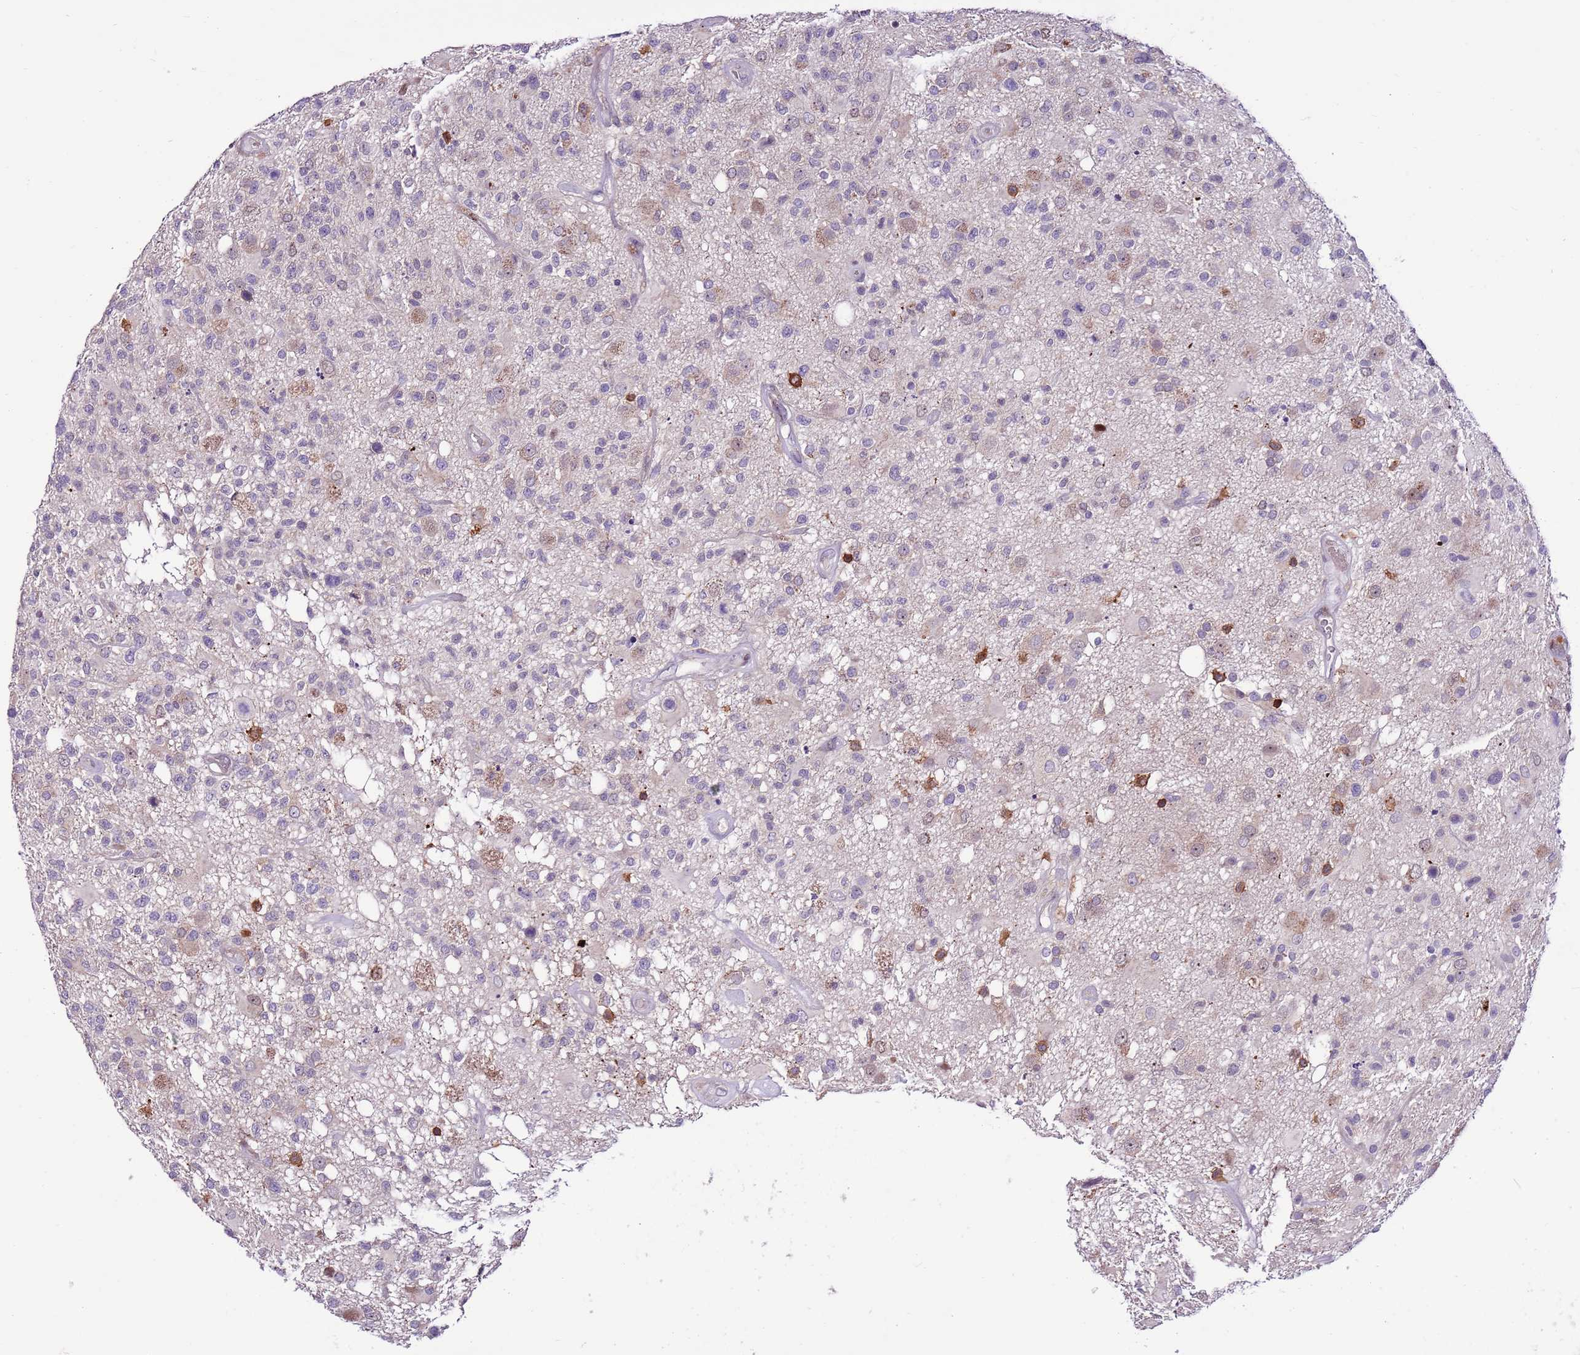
{"staining": {"intensity": "negative", "quantity": "none", "location": "none"}, "tissue": "glioma", "cell_type": "Tumor cells", "image_type": "cancer", "snomed": [{"axis": "morphology", "description": "Glioma, malignant, High grade"}, {"axis": "morphology", "description": "Glioblastoma, NOS"}, {"axis": "topography", "description": "Brain"}], "caption": "Immunohistochemical staining of glioblastoma exhibits no significant expression in tumor cells.", "gene": "ZSWIM1", "patient": {"sex": "male", "age": 60}}